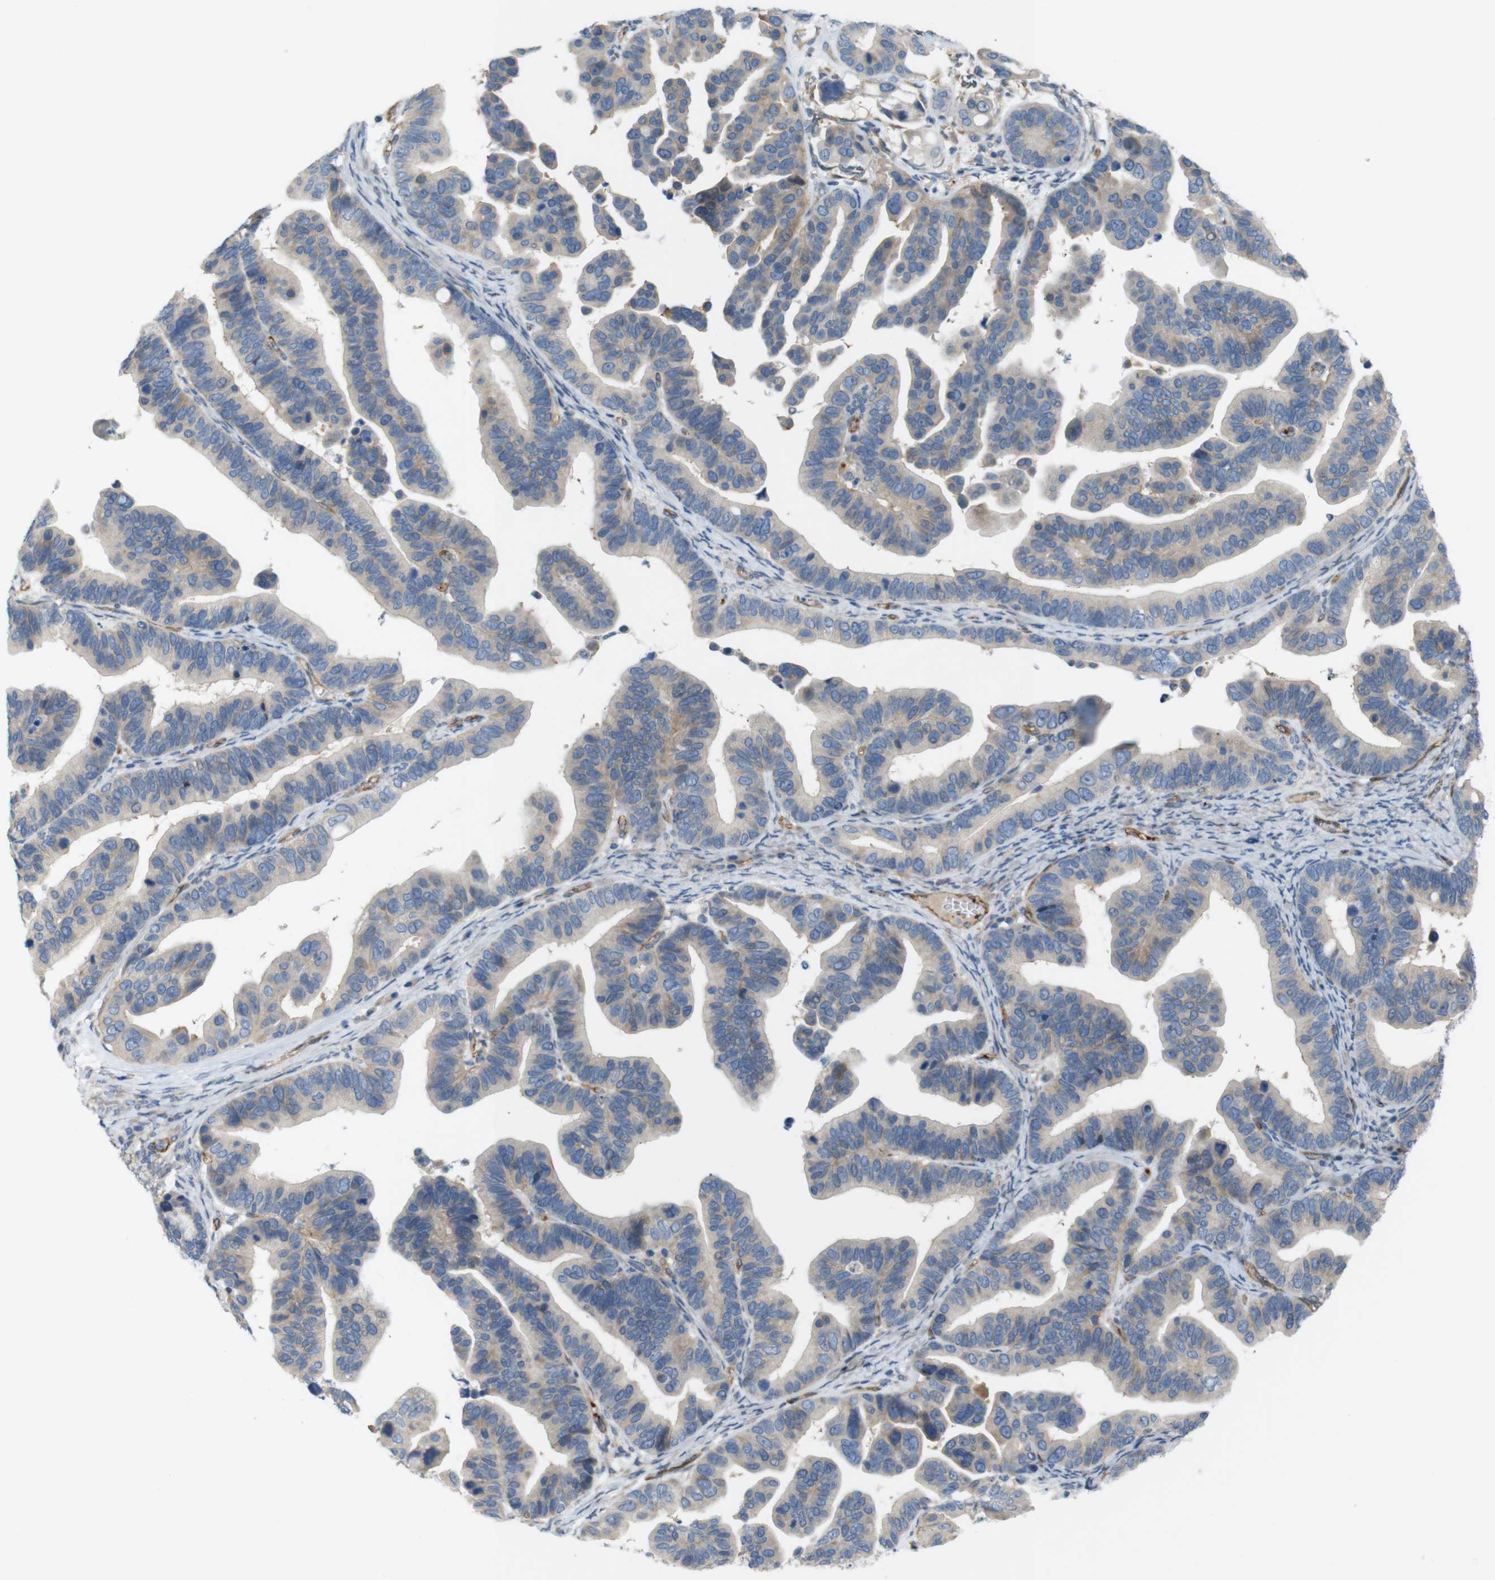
{"staining": {"intensity": "weak", "quantity": ">75%", "location": "cytoplasmic/membranous"}, "tissue": "ovarian cancer", "cell_type": "Tumor cells", "image_type": "cancer", "snomed": [{"axis": "morphology", "description": "Cystadenocarcinoma, serous, NOS"}, {"axis": "topography", "description": "Ovary"}], "caption": "Weak cytoplasmic/membranous staining for a protein is identified in approximately >75% of tumor cells of ovarian cancer (serous cystadenocarcinoma) using immunohistochemistry.", "gene": "BVES", "patient": {"sex": "female", "age": 56}}